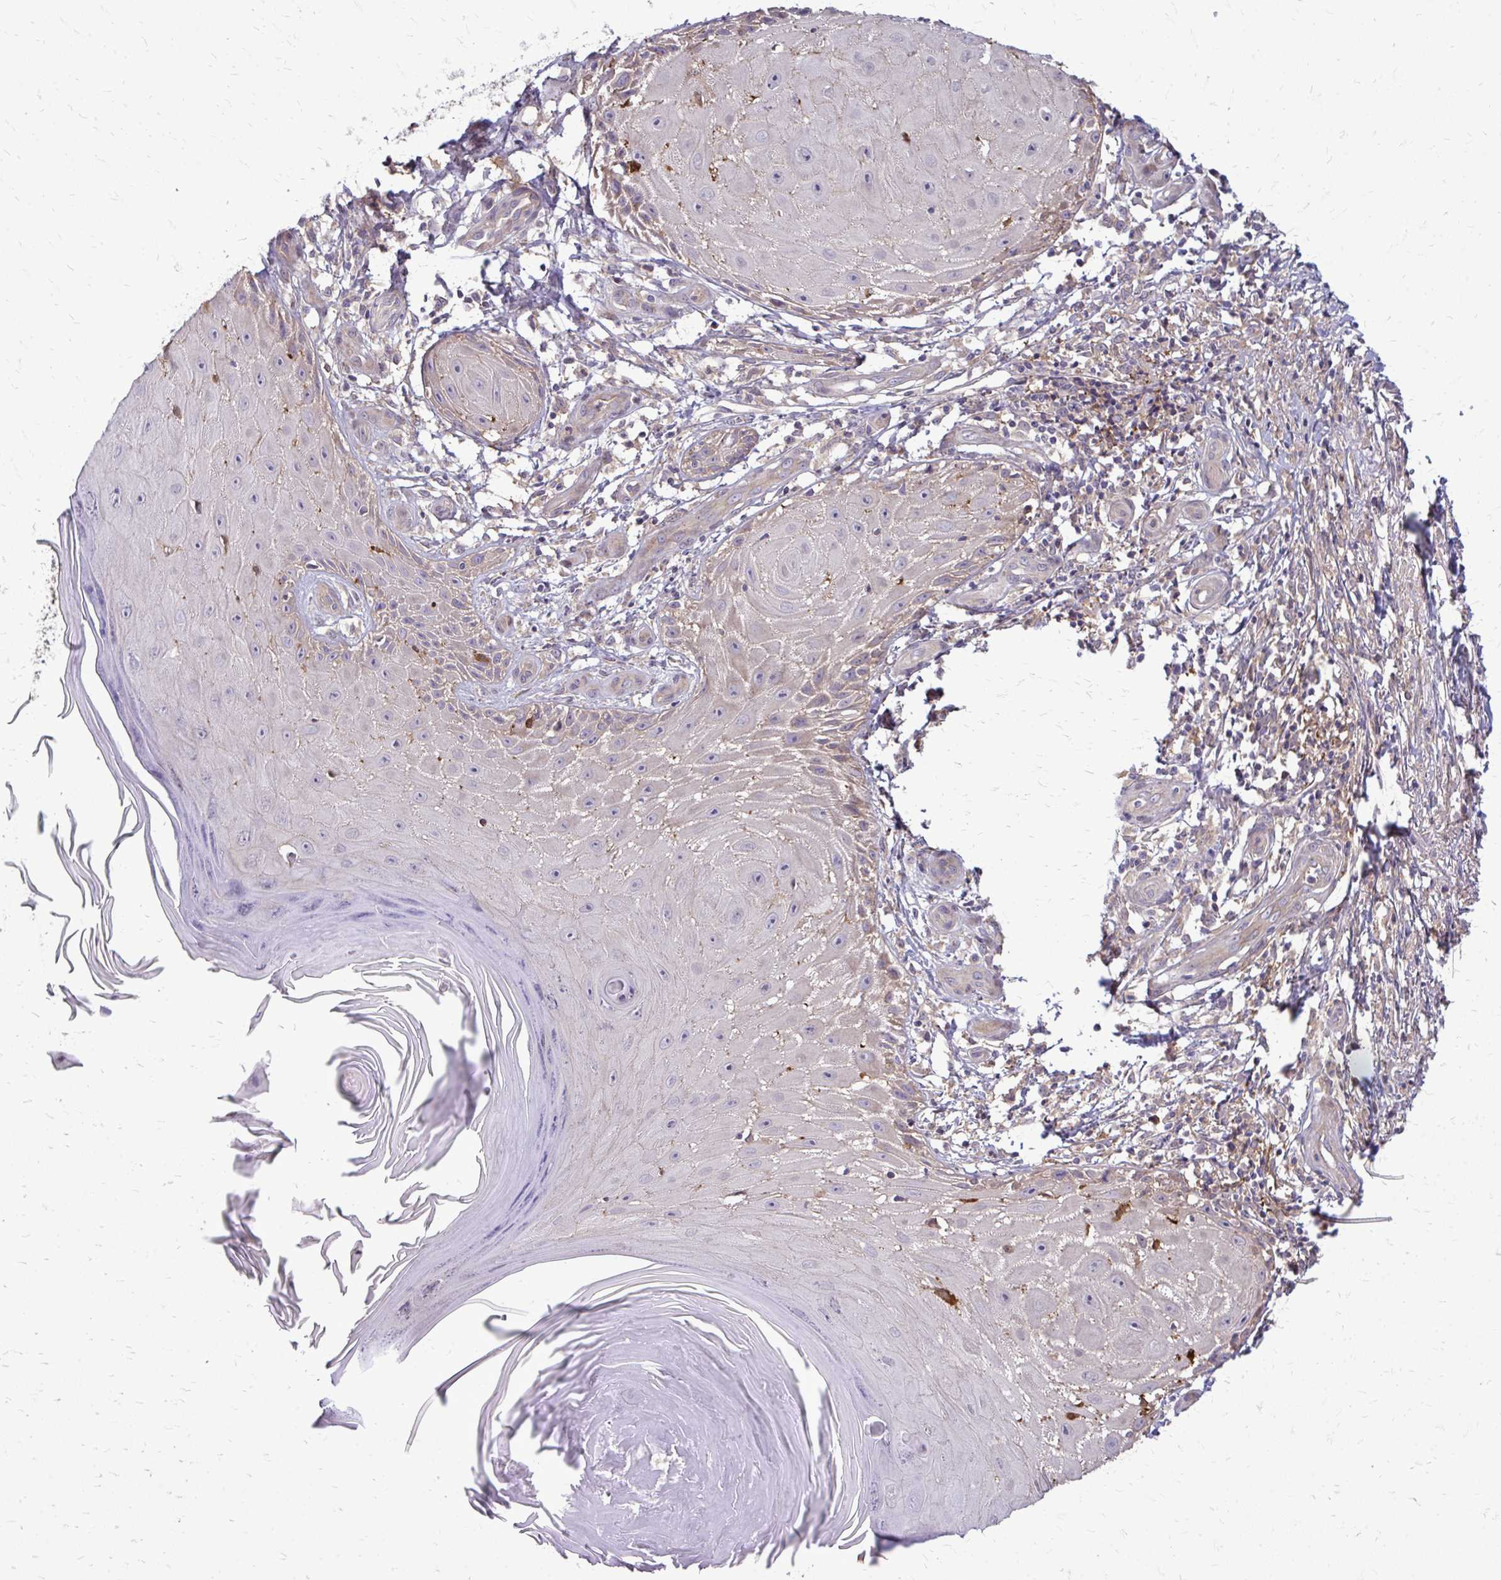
{"staining": {"intensity": "weak", "quantity": "<25%", "location": "cytoplasmic/membranous"}, "tissue": "skin cancer", "cell_type": "Tumor cells", "image_type": "cancer", "snomed": [{"axis": "morphology", "description": "Squamous cell carcinoma, NOS"}, {"axis": "topography", "description": "Skin"}], "caption": "DAB (3,3'-diaminobenzidine) immunohistochemical staining of human skin squamous cell carcinoma shows no significant expression in tumor cells. (Stains: DAB immunohistochemistry (IHC) with hematoxylin counter stain, Microscopy: brightfield microscopy at high magnification).", "gene": "OXNAD1", "patient": {"sex": "female", "age": 77}}